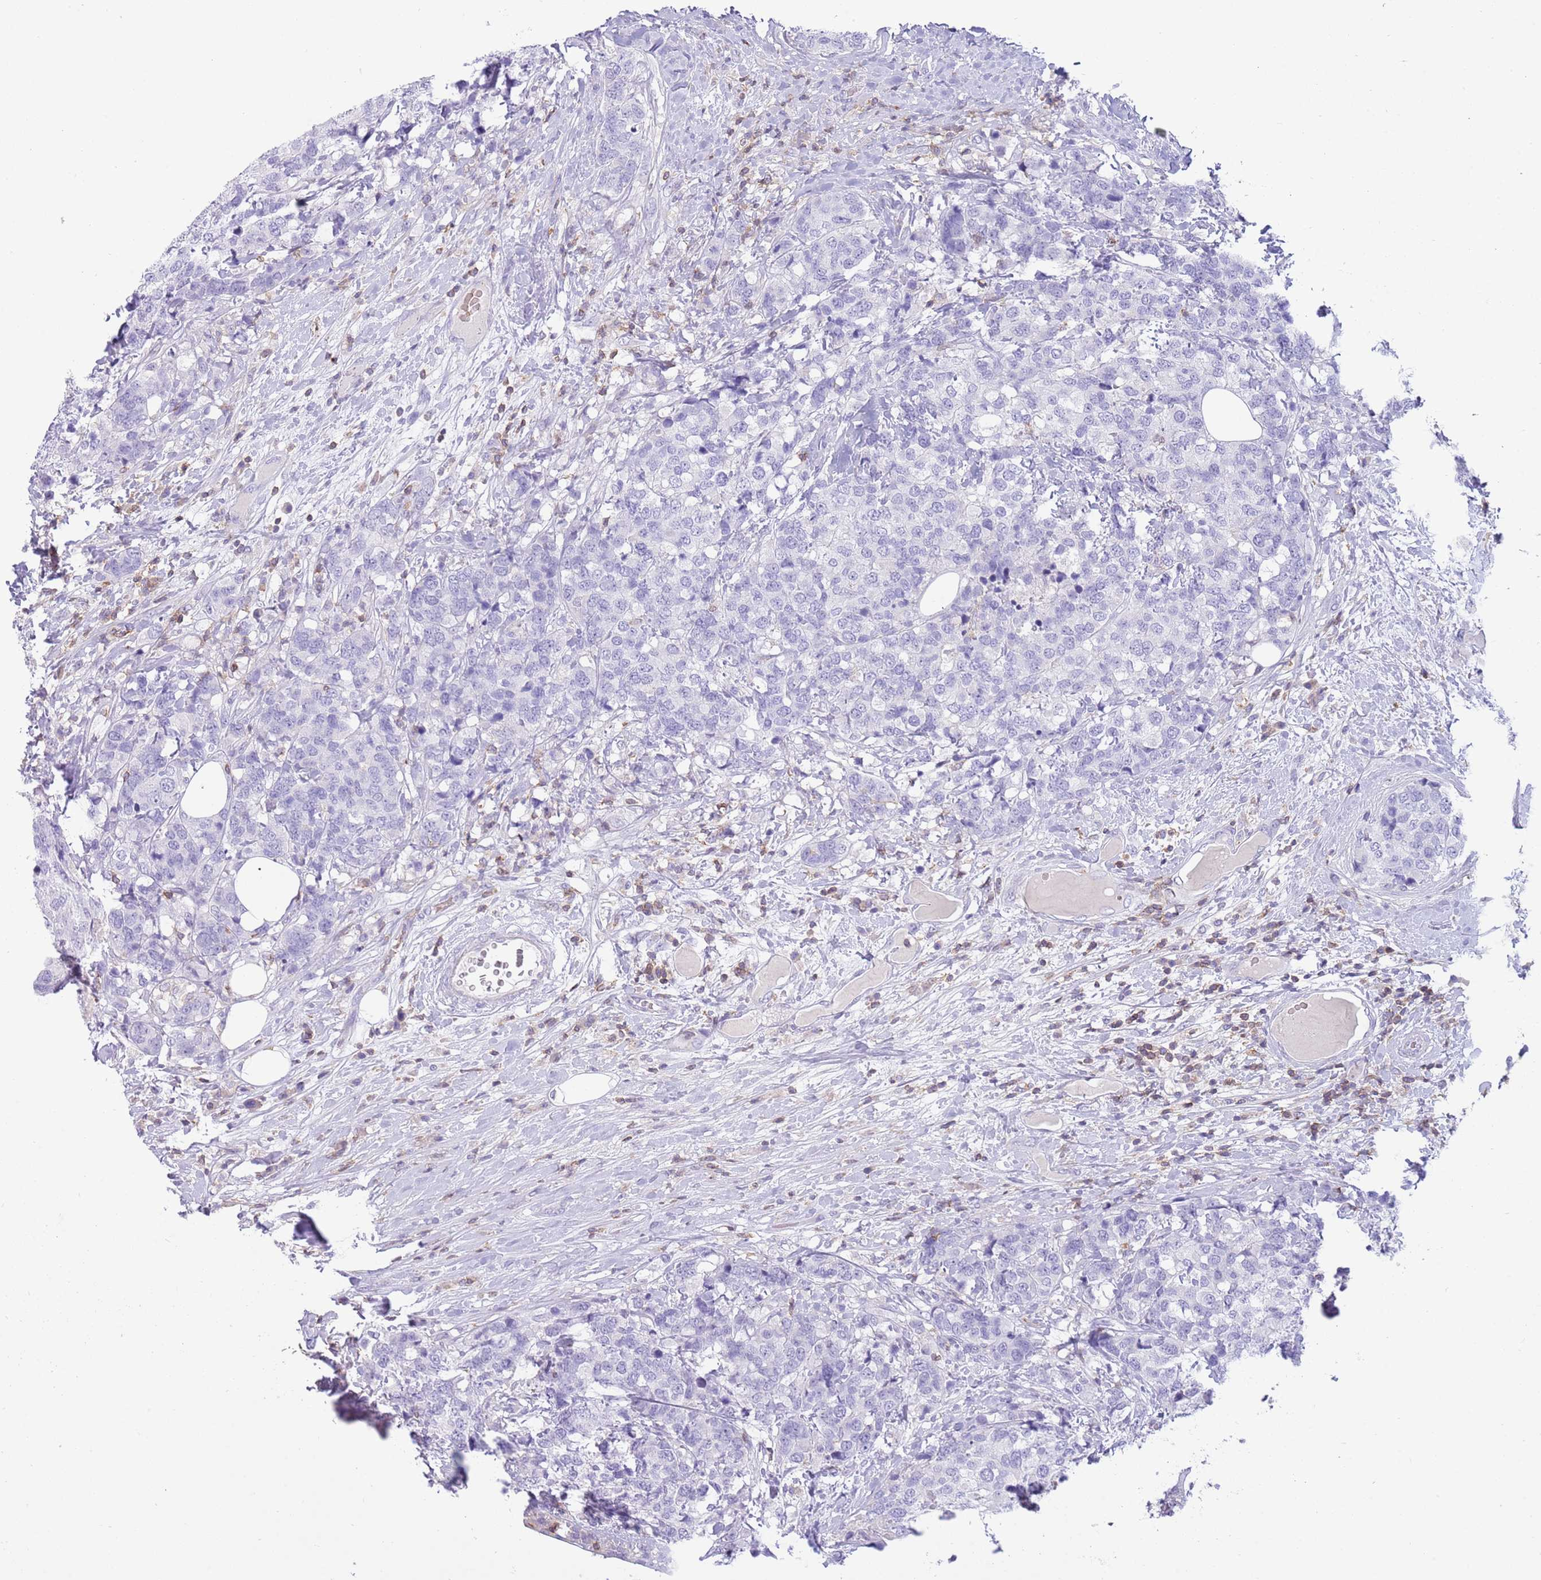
{"staining": {"intensity": "negative", "quantity": "none", "location": "none"}, "tissue": "breast cancer", "cell_type": "Tumor cells", "image_type": "cancer", "snomed": [{"axis": "morphology", "description": "Lobular carcinoma"}, {"axis": "topography", "description": "Breast"}], "caption": "High power microscopy image of an immunohistochemistry (IHC) photomicrograph of breast lobular carcinoma, revealing no significant expression in tumor cells.", "gene": "OR4Q3", "patient": {"sex": "female", "age": 59}}